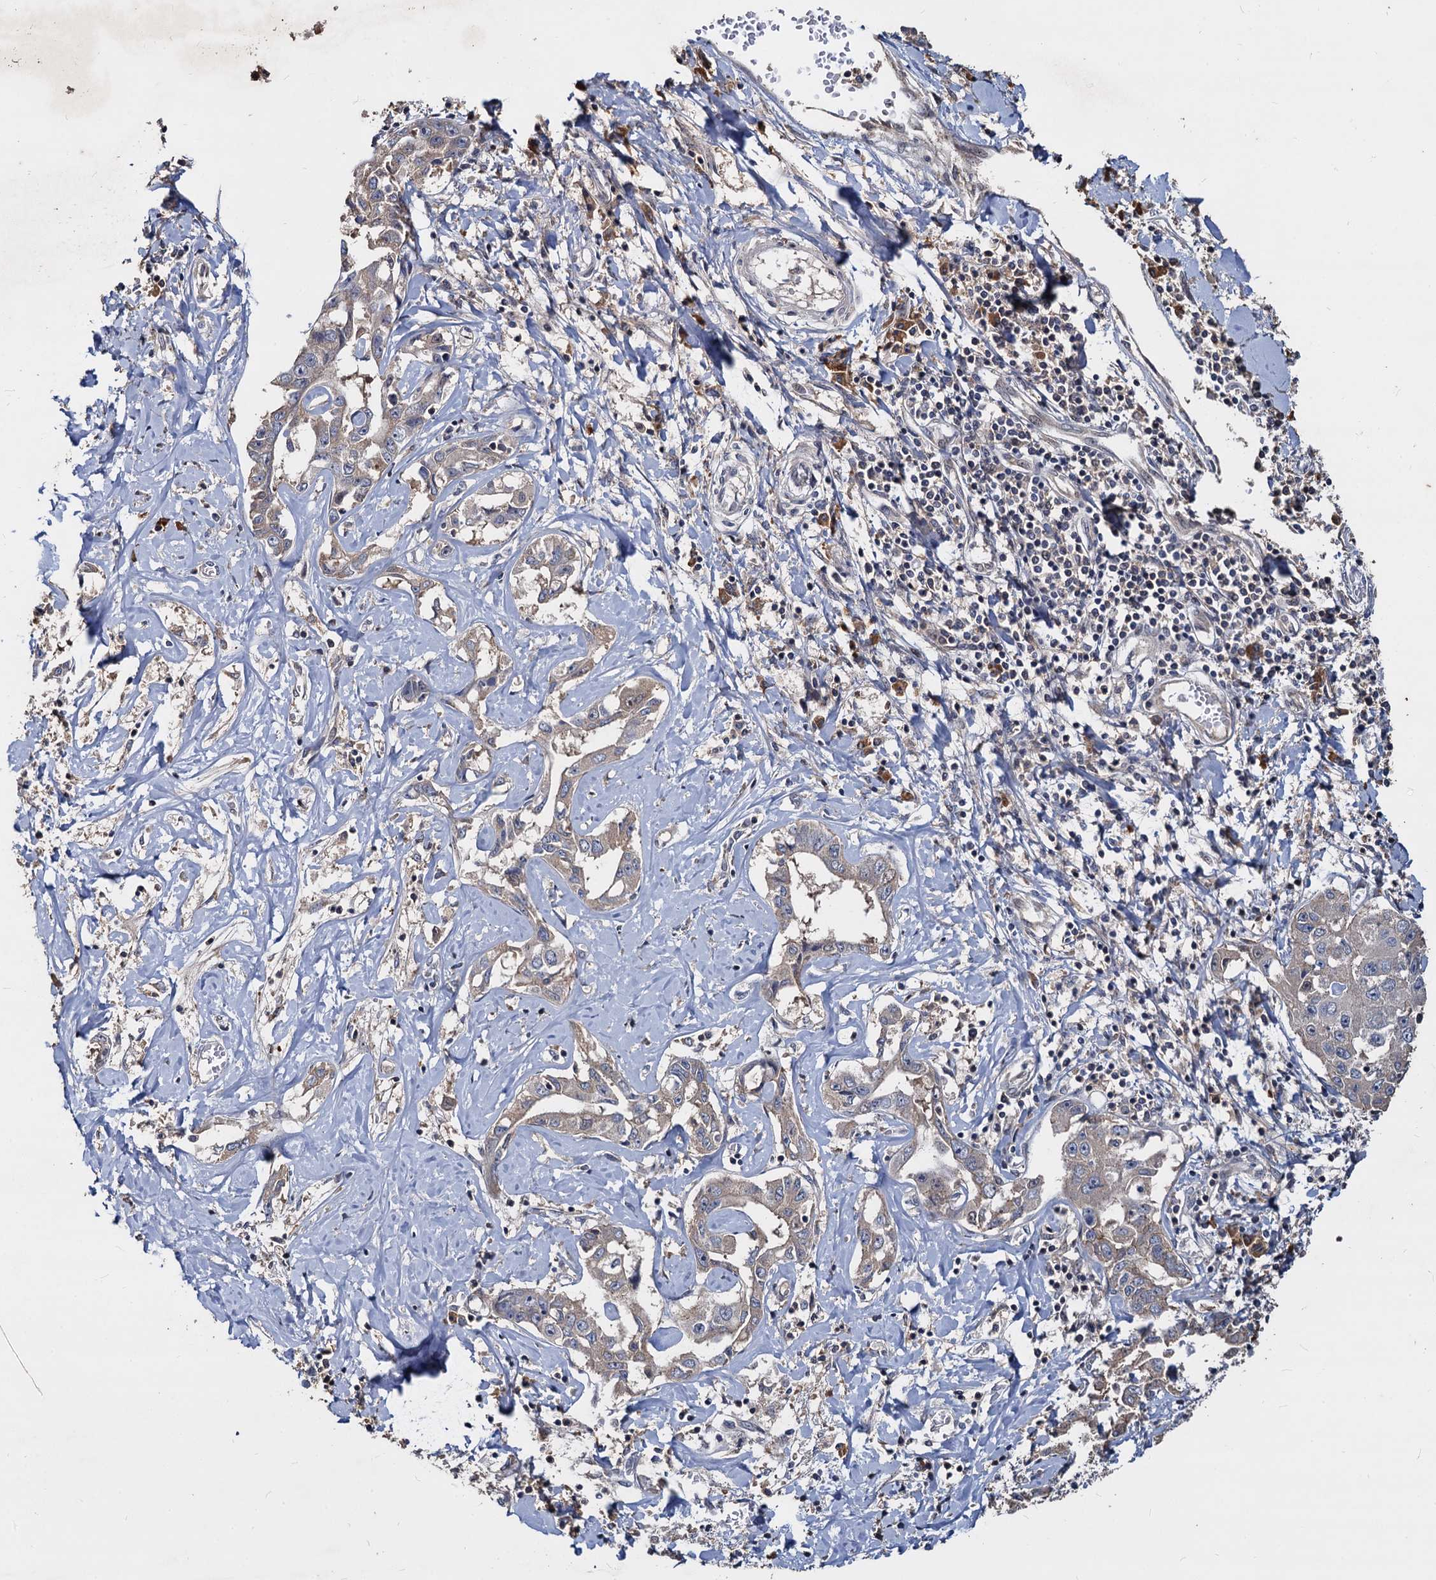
{"staining": {"intensity": "negative", "quantity": "none", "location": "none"}, "tissue": "liver cancer", "cell_type": "Tumor cells", "image_type": "cancer", "snomed": [{"axis": "morphology", "description": "Cholangiocarcinoma"}, {"axis": "topography", "description": "Liver"}], "caption": "An immunohistochemistry photomicrograph of liver cancer is shown. There is no staining in tumor cells of liver cancer. The staining was performed using DAB to visualize the protein expression in brown, while the nuclei were stained in blue with hematoxylin (Magnification: 20x).", "gene": "CCDC184", "patient": {"sex": "male", "age": 59}}